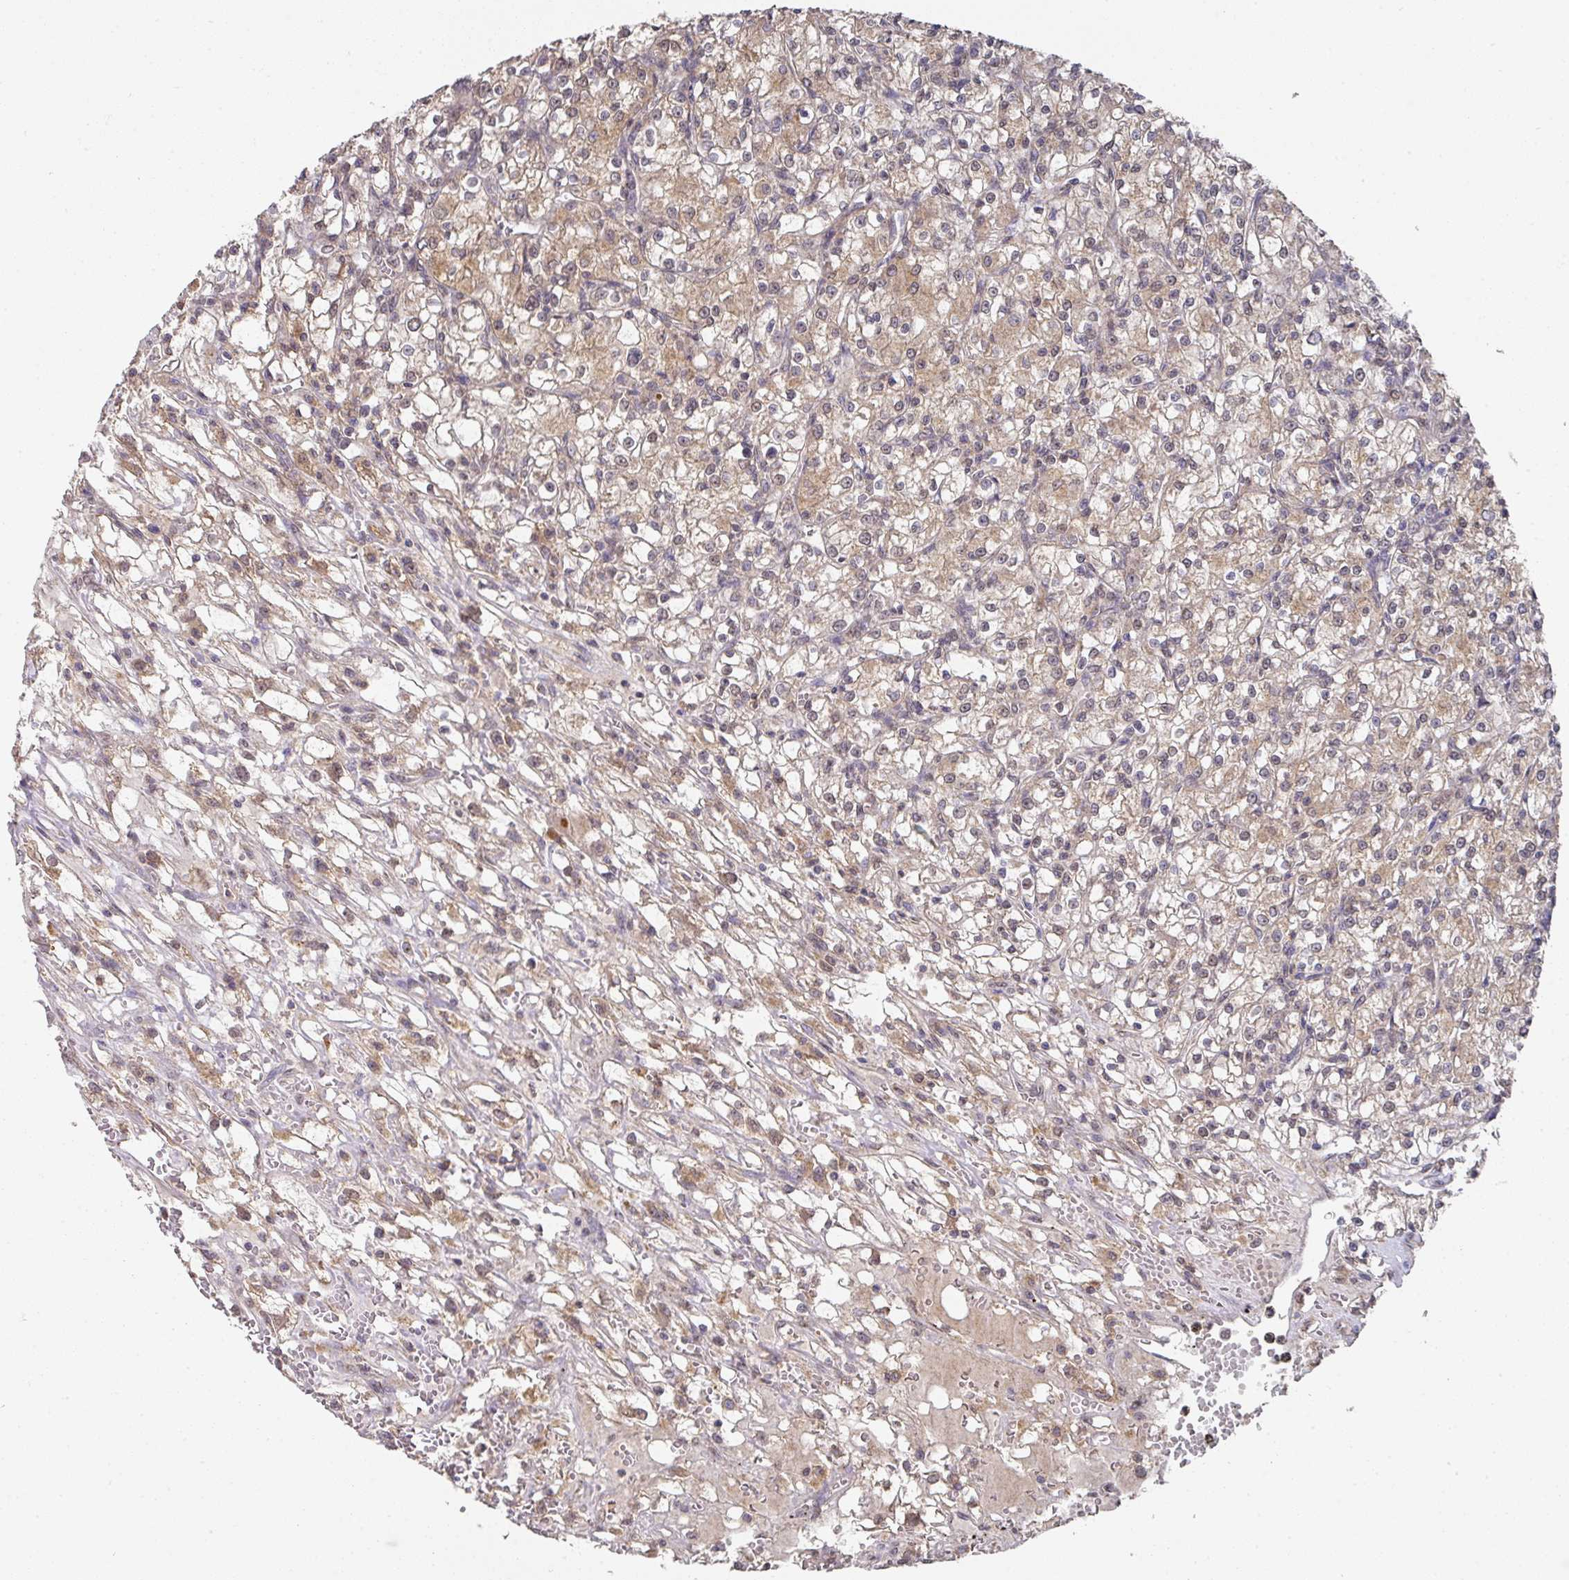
{"staining": {"intensity": "weak", "quantity": ">75%", "location": "cytoplasmic/membranous"}, "tissue": "renal cancer", "cell_type": "Tumor cells", "image_type": "cancer", "snomed": [{"axis": "morphology", "description": "Adenocarcinoma, NOS"}, {"axis": "topography", "description": "Kidney"}], "caption": "Immunohistochemical staining of adenocarcinoma (renal) shows low levels of weak cytoplasmic/membranous positivity in about >75% of tumor cells. The protein is shown in brown color, while the nuclei are stained blue.", "gene": "EXTL3", "patient": {"sex": "female", "age": 59}}